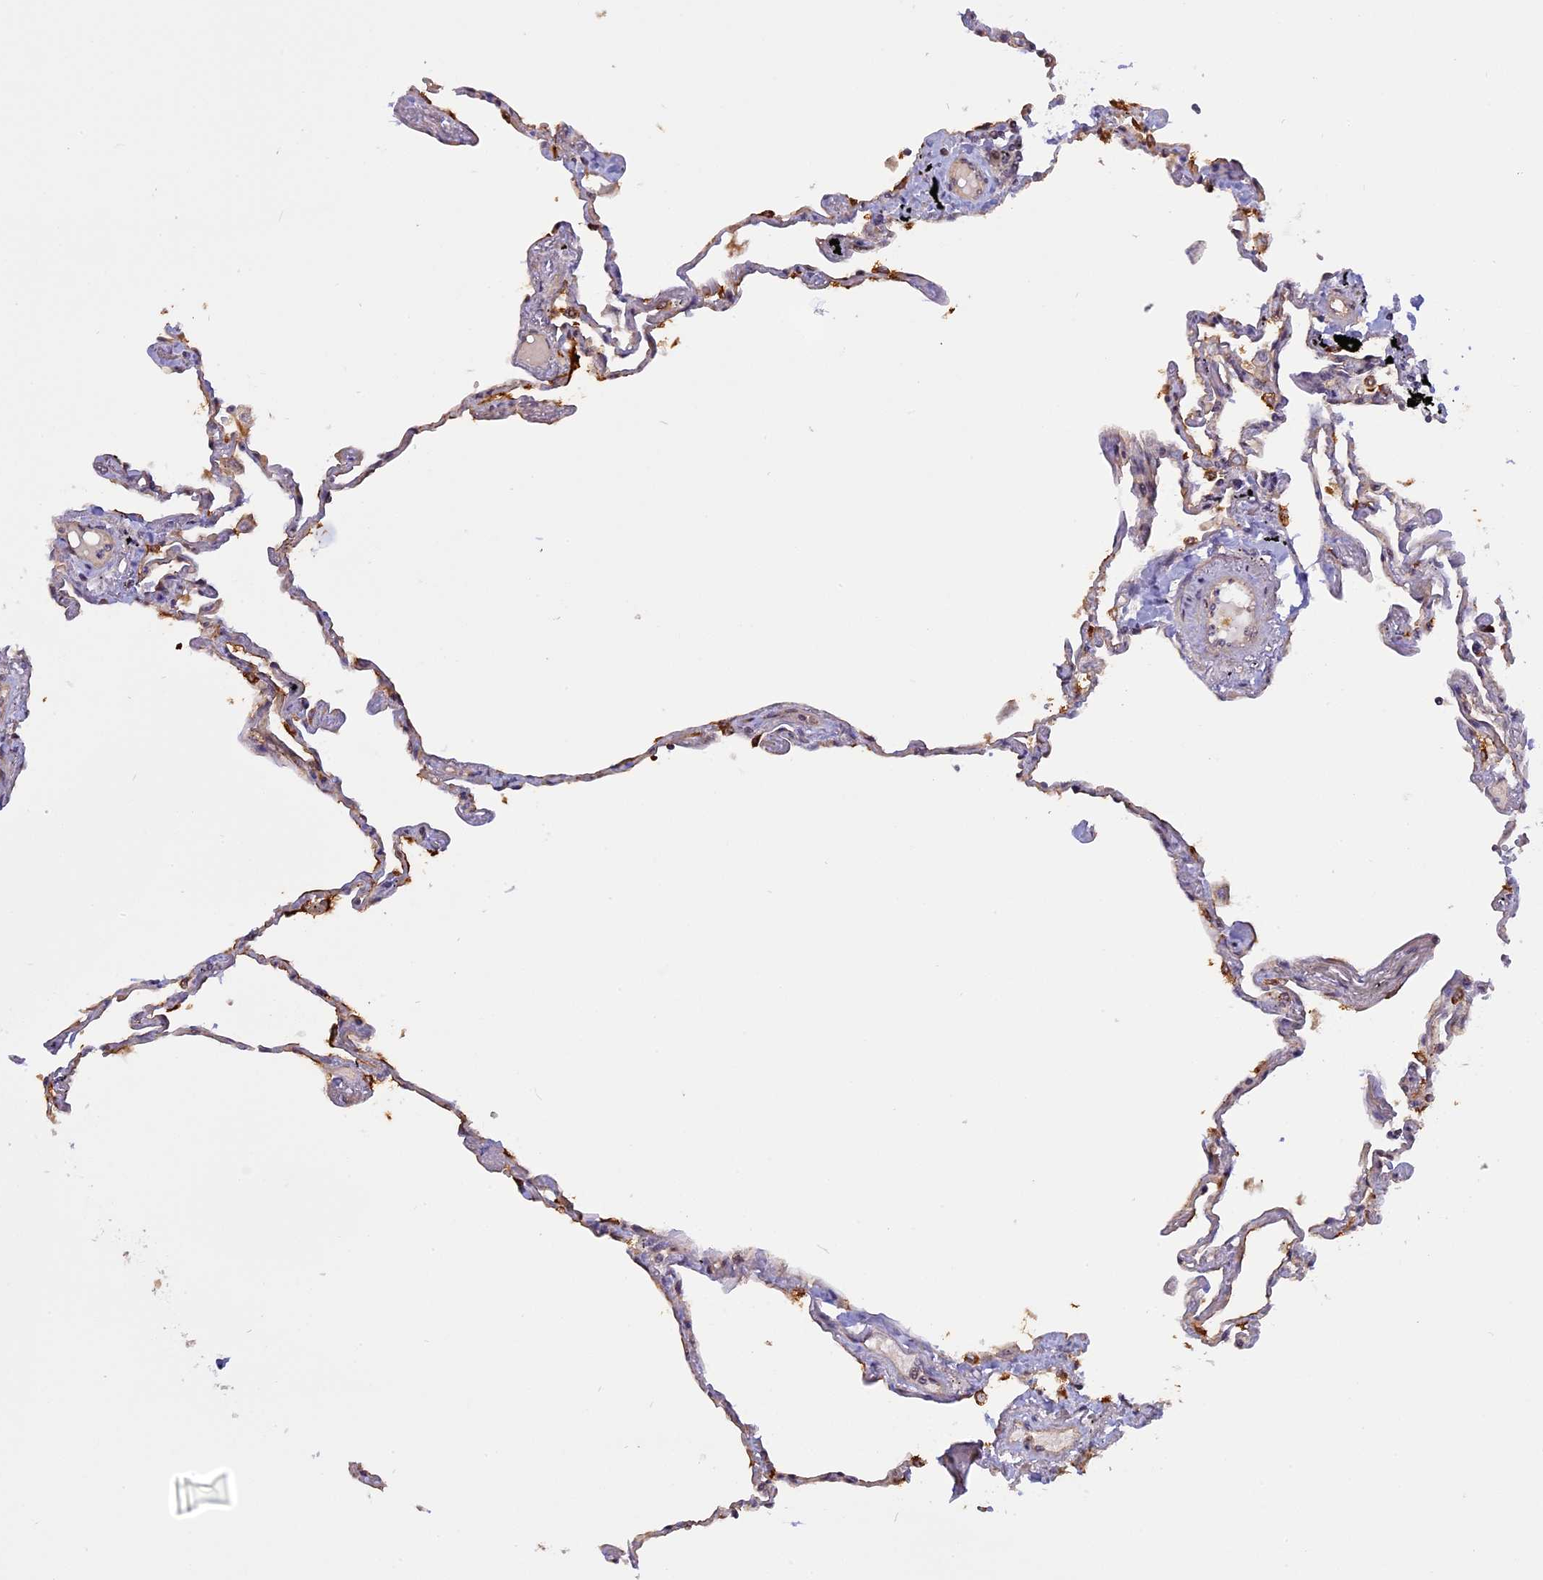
{"staining": {"intensity": "moderate", "quantity": "<25%", "location": "cytoplasmic/membranous"}, "tissue": "lung", "cell_type": "Alveolar cells", "image_type": "normal", "snomed": [{"axis": "morphology", "description": "Normal tissue, NOS"}, {"axis": "topography", "description": "Lung"}], "caption": "This is an image of immunohistochemistry staining of unremarkable lung, which shows moderate positivity in the cytoplasmic/membranous of alveolar cells.", "gene": "MGA", "patient": {"sex": "female", "age": 67}}